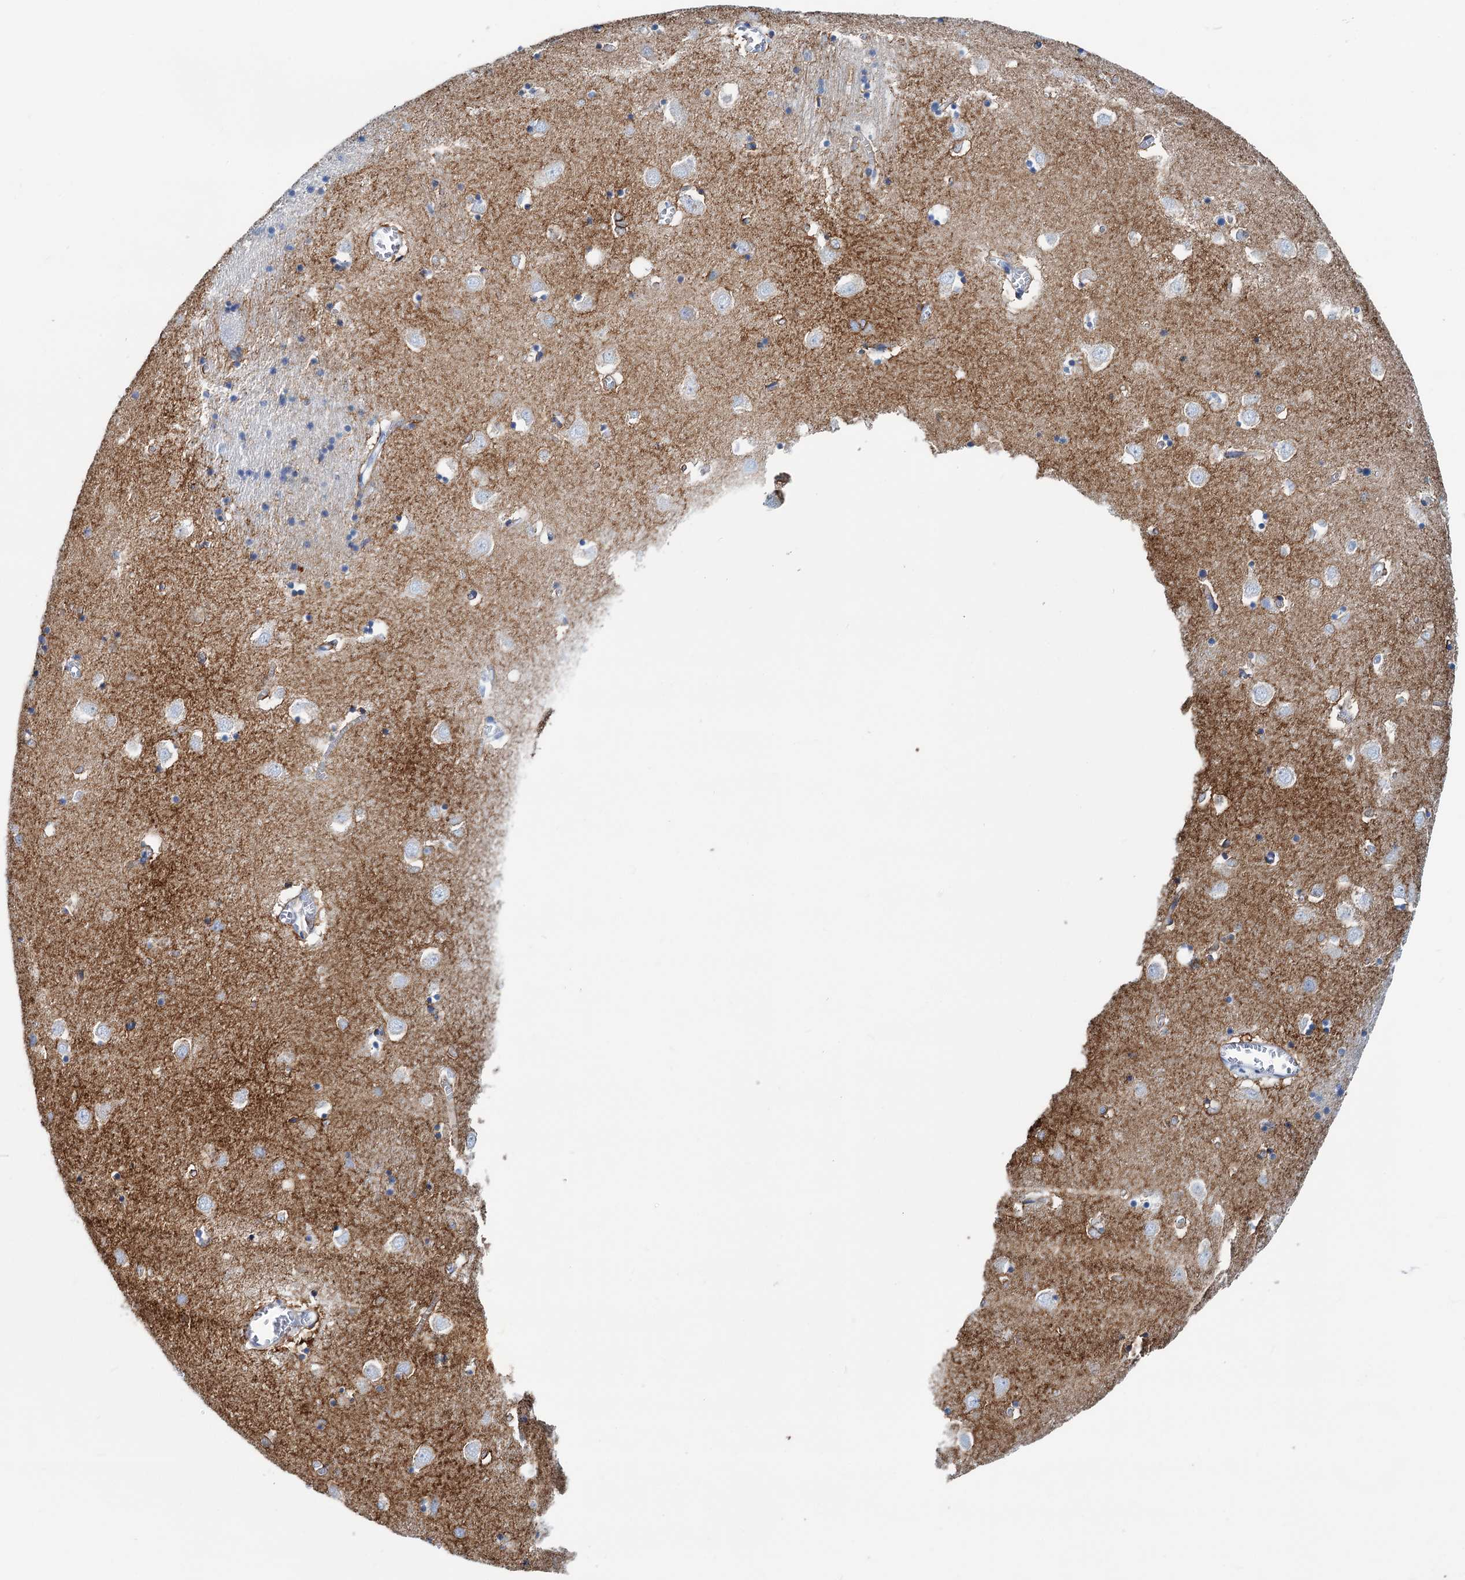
{"staining": {"intensity": "strong", "quantity": "<25%", "location": "cytoplasmic/membranous"}, "tissue": "caudate", "cell_type": "Glial cells", "image_type": "normal", "snomed": [{"axis": "morphology", "description": "Normal tissue, NOS"}, {"axis": "topography", "description": "Lateral ventricle wall"}], "caption": "Protein staining exhibits strong cytoplasmic/membranous expression in approximately <25% of glial cells in unremarkable caudate.", "gene": "SLC1A3", "patient": {"sex": "male", "age": 70}}